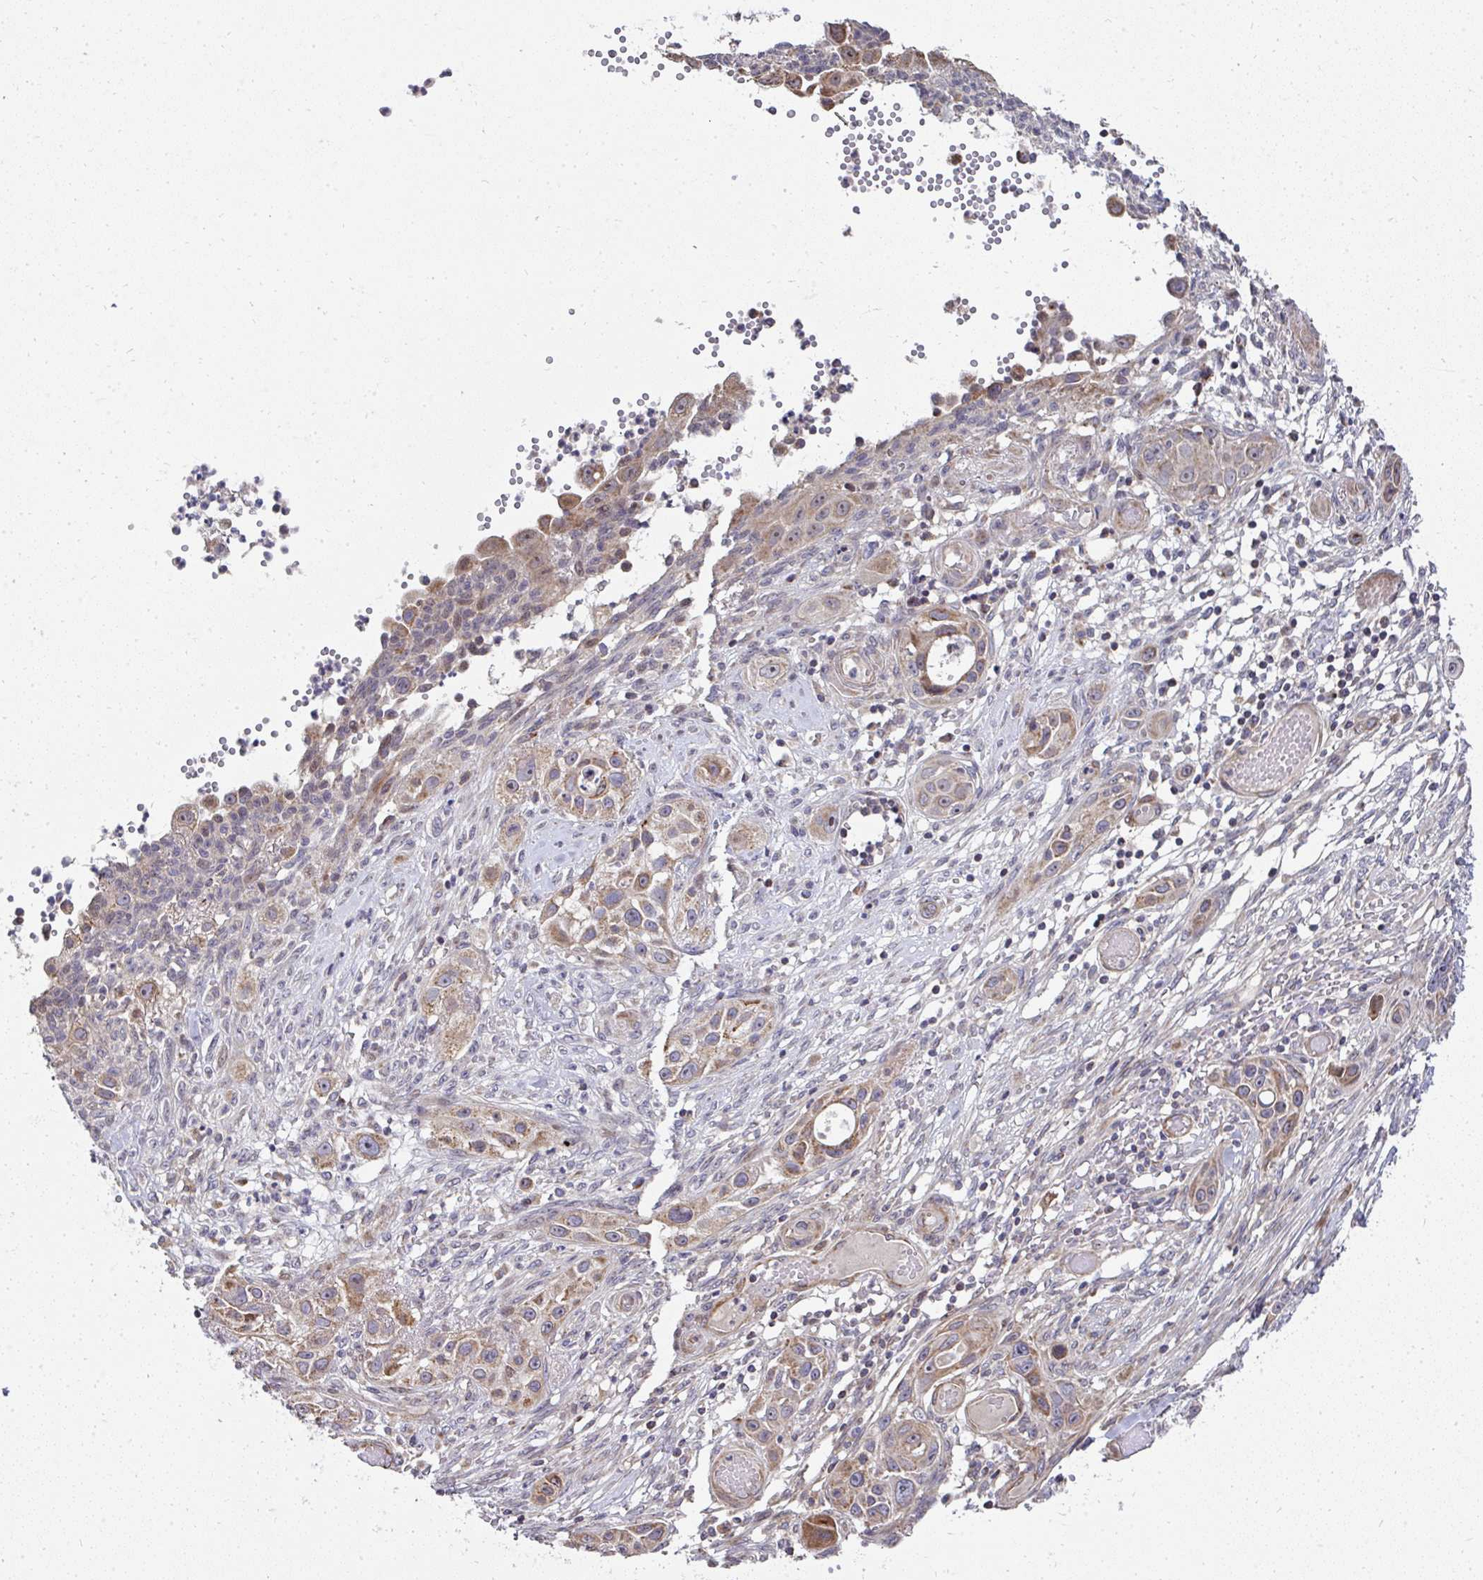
{"staining": {"intensity": "moderate", "quantity": "<25%", "location": "cytoplasmic/membranous"}, "tissue": "skin cancer", "cell_type": "Tumor cells", "image_type": "cancer", "snomed": [{"axis": "morphology", "description": "Squamous cell carcinoma, NOS"}, {"axis": "topography", "description": "Skin"}], "caption": "Immunohistochemical staining of skin squamous cell carcinoma displays moderate cytoplasmic/membranous protein positivity in approximately <25% of tumor cells. (brown staining indicates protein expression, while blue staining denotes nuclei).", "gene": "AGTPBP1", "patient": {"sex": "female", "age": 69}}